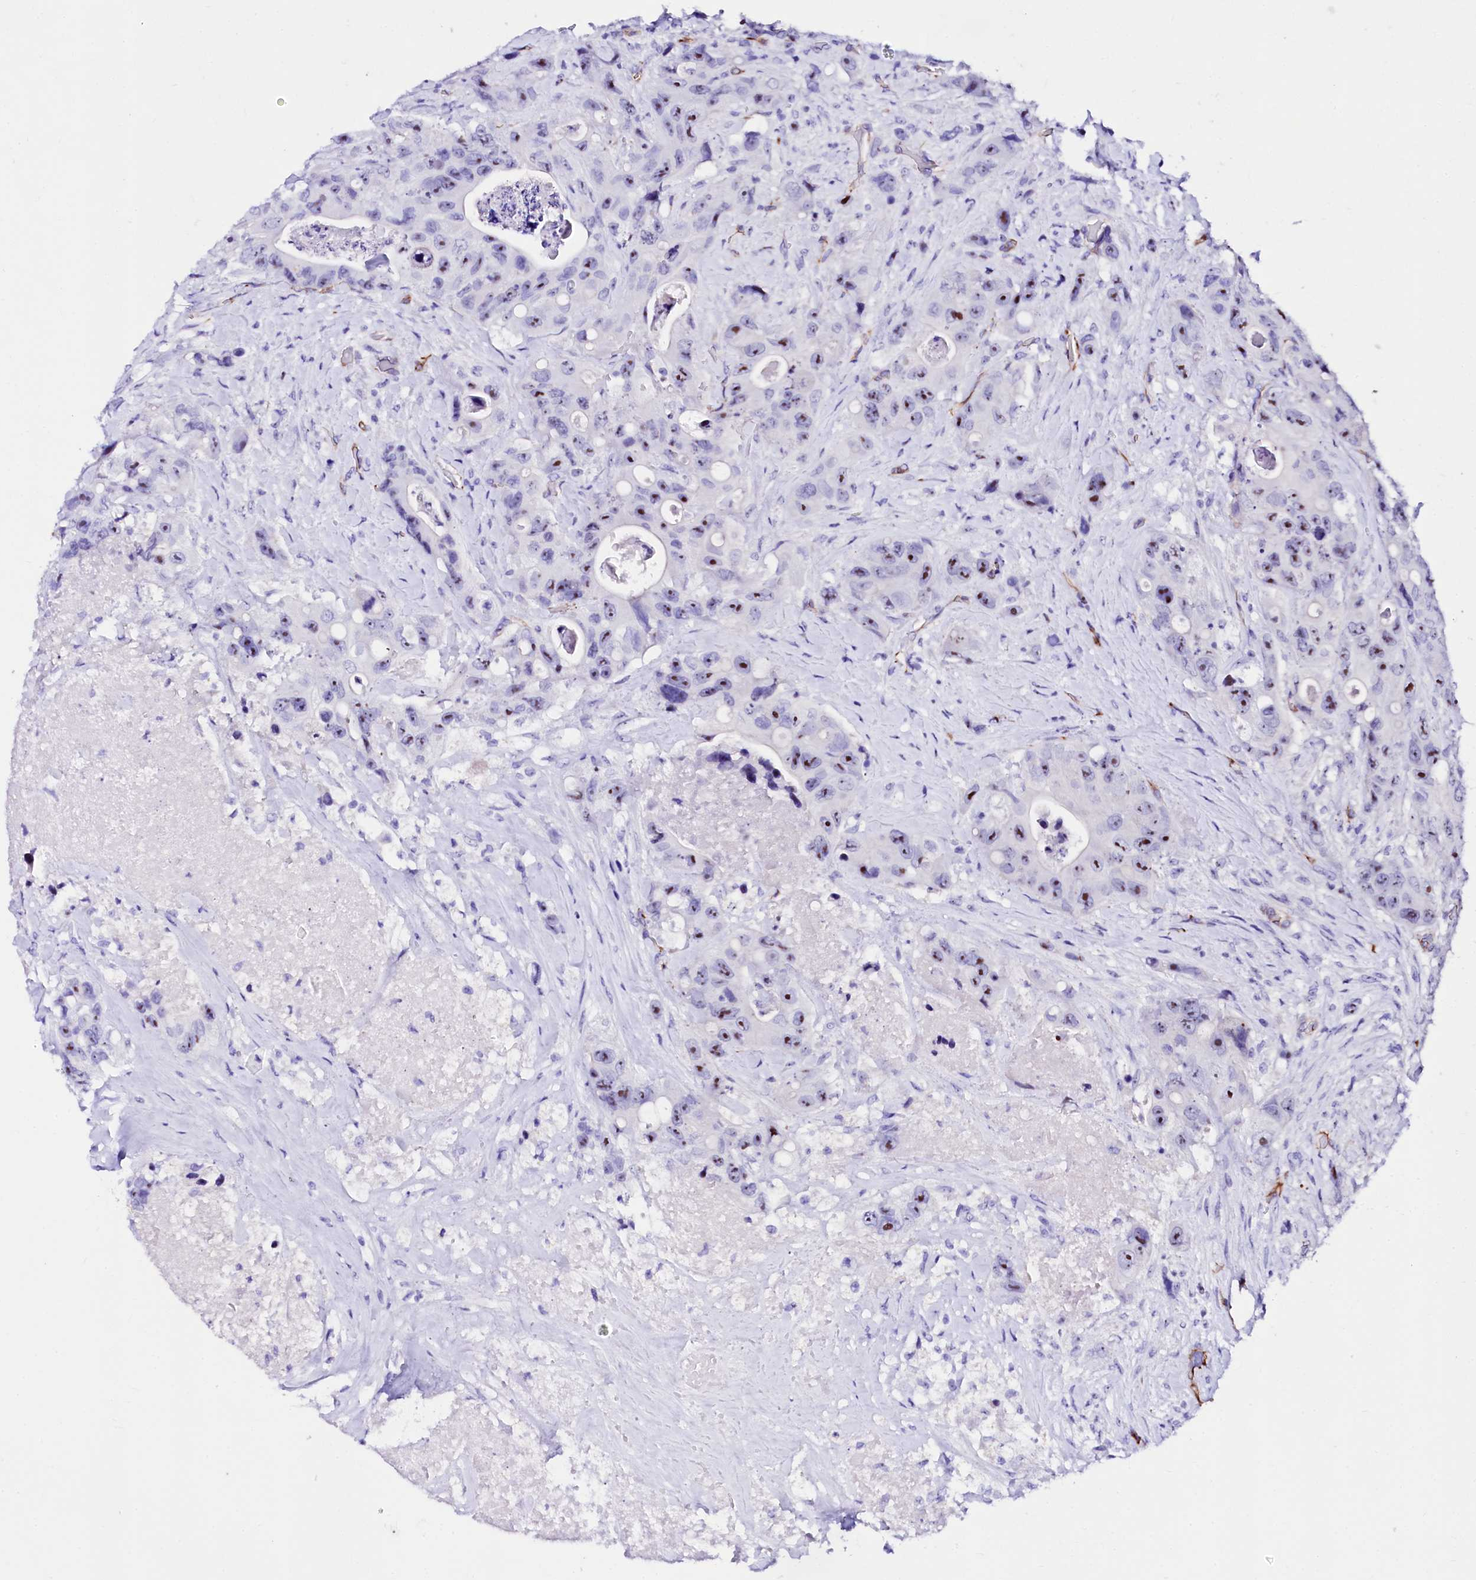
{"staining": {"intensity": "moderate", "quantity": "25%-75%", "location": "nuclear"}, "tissue": "colorectal cancer", "cell_type": "Tumor cells", "image_type": "cancer", "snomed": [{"axis": "morphology", "description": "Adenocarcinoma, NOS"}, {"axis": "topography", "description": "Colon"}], "caption": "Colorectal cancer was stained to show a protein in brown. There is medium levels of moderate nuclear positivity in approximately 25%-75% of tumor cells. Nuclei are stained in blue.", "gene": "SFR1", "patient": {"sex": "female", "age": 46}}